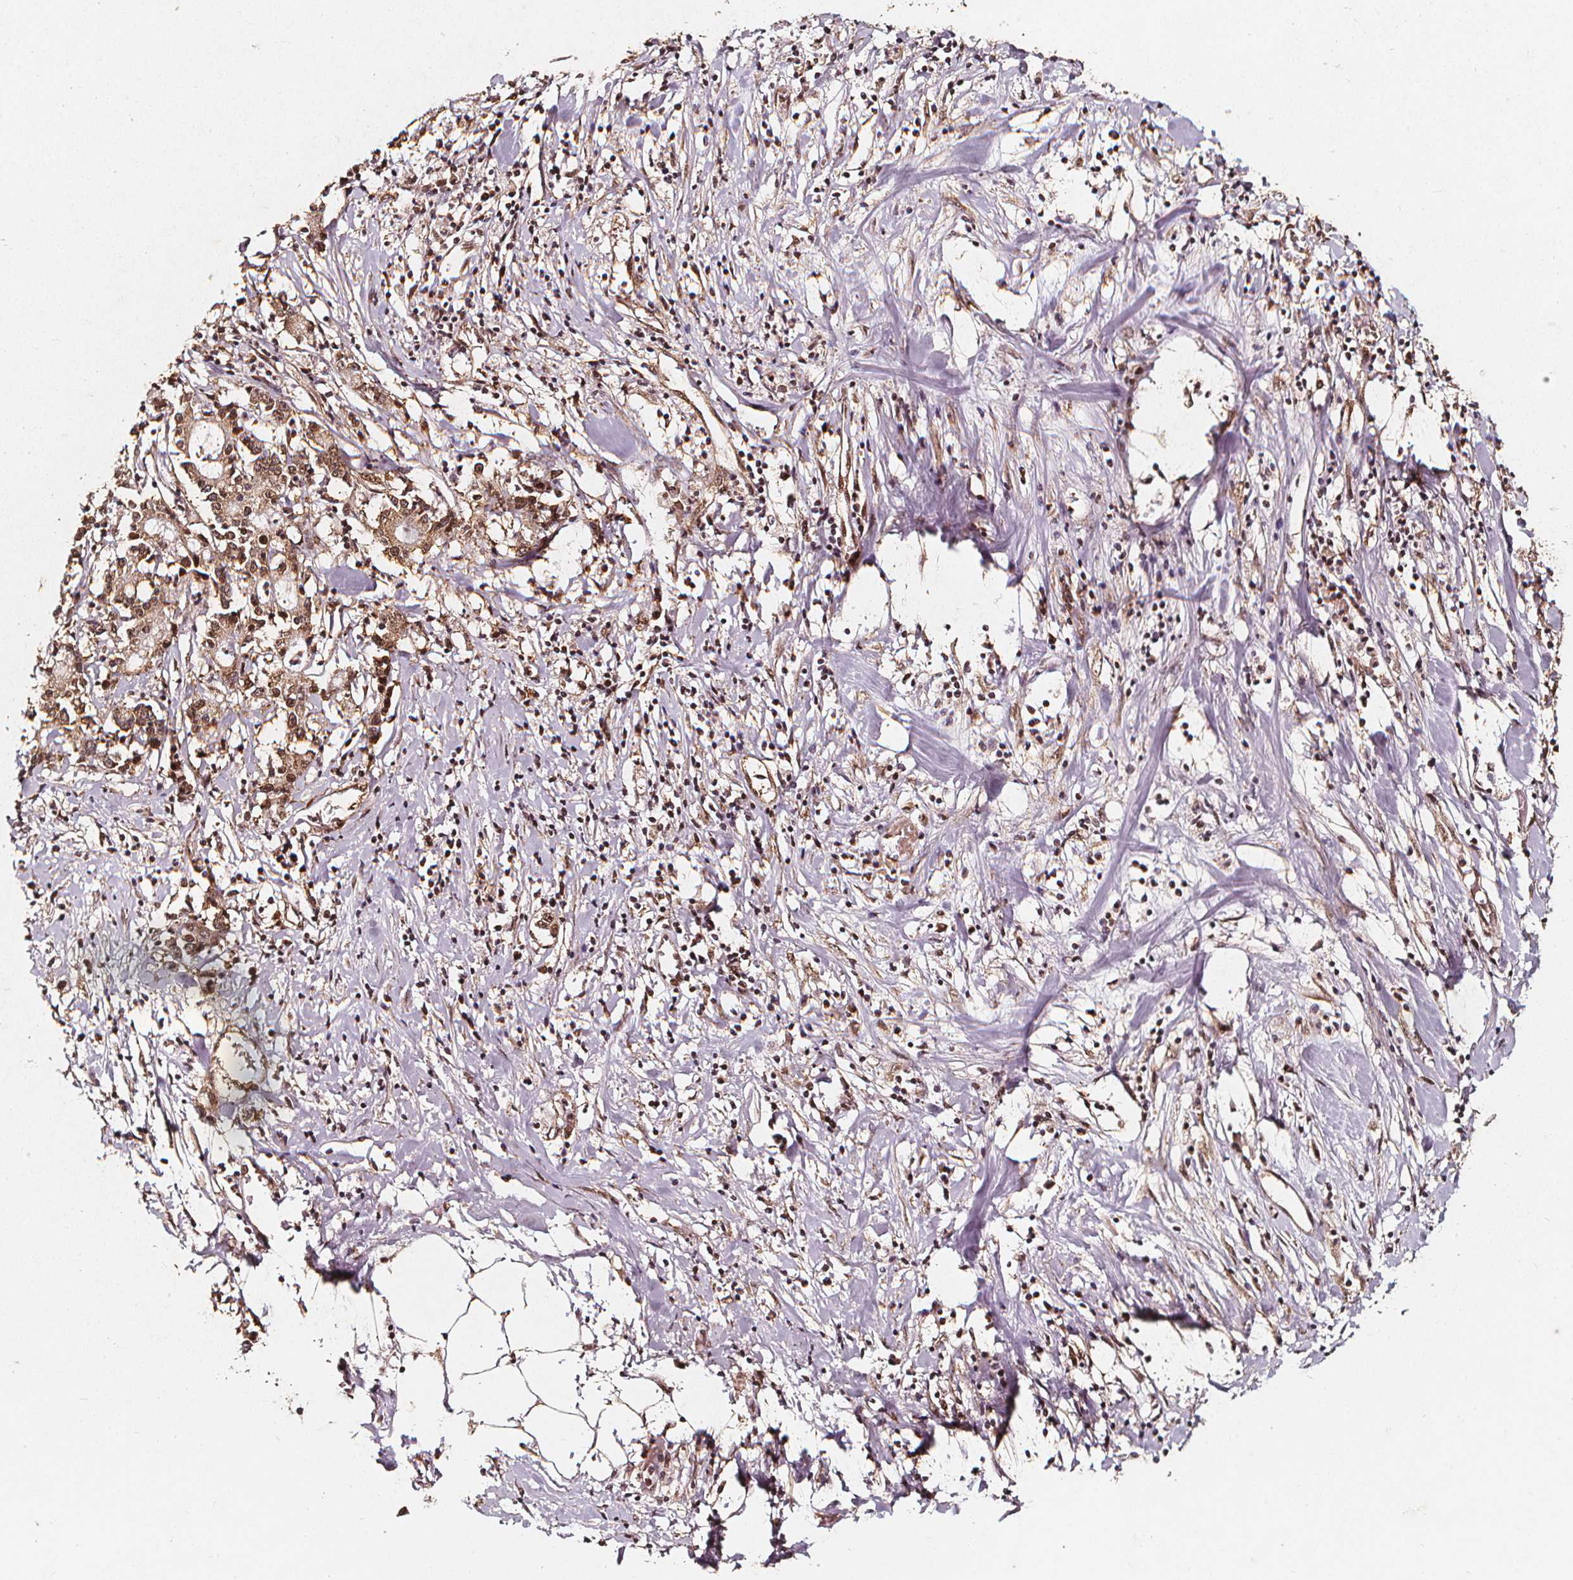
{"staining": {"intensity": "moderate", "quantity": ">75%", "location": "cytoplasmic/membranous,nuclear"}, "tissue": "stomach cancer", "cell_type": "Tumor cells", "image_type": "cancer", "snomed": [{"axis": "morphology", "description": "Adenocarcinoma, NOS"}, {"axis": "topography", "description": "Stomach, upper"}], "caption": "Immunohistochemical staining of human stomach cancer displays medium levels of moderate cytoplasmic/membranous and nuclear protein expression in about >75% of tumor cells.", "gene": "SMN1", "patient": {"sex": "male", "age": 68}}